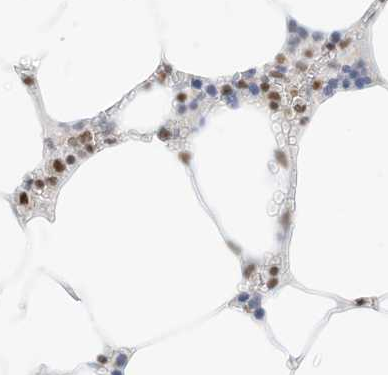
{"staining": {"intensity": "strong", "quantity": "25%-75%", "location": "nuclear"}, "tissue": "bone marrow", "cell_type": "Hematopoietic cells", "image_type": "normal", "snomed": [{"axis": "morphology", "description": "Normal tissue, NOS"}, {"axis": "topography", "description": "Bone marrow"}], "caption": "Bone marrow stained with a brown dye displays strong nuclear positive expression in approximately 25%-75% of hematopoietic cells.", "gene": "SMARCA2", "patient": {"sex": "male", "age": 70}}